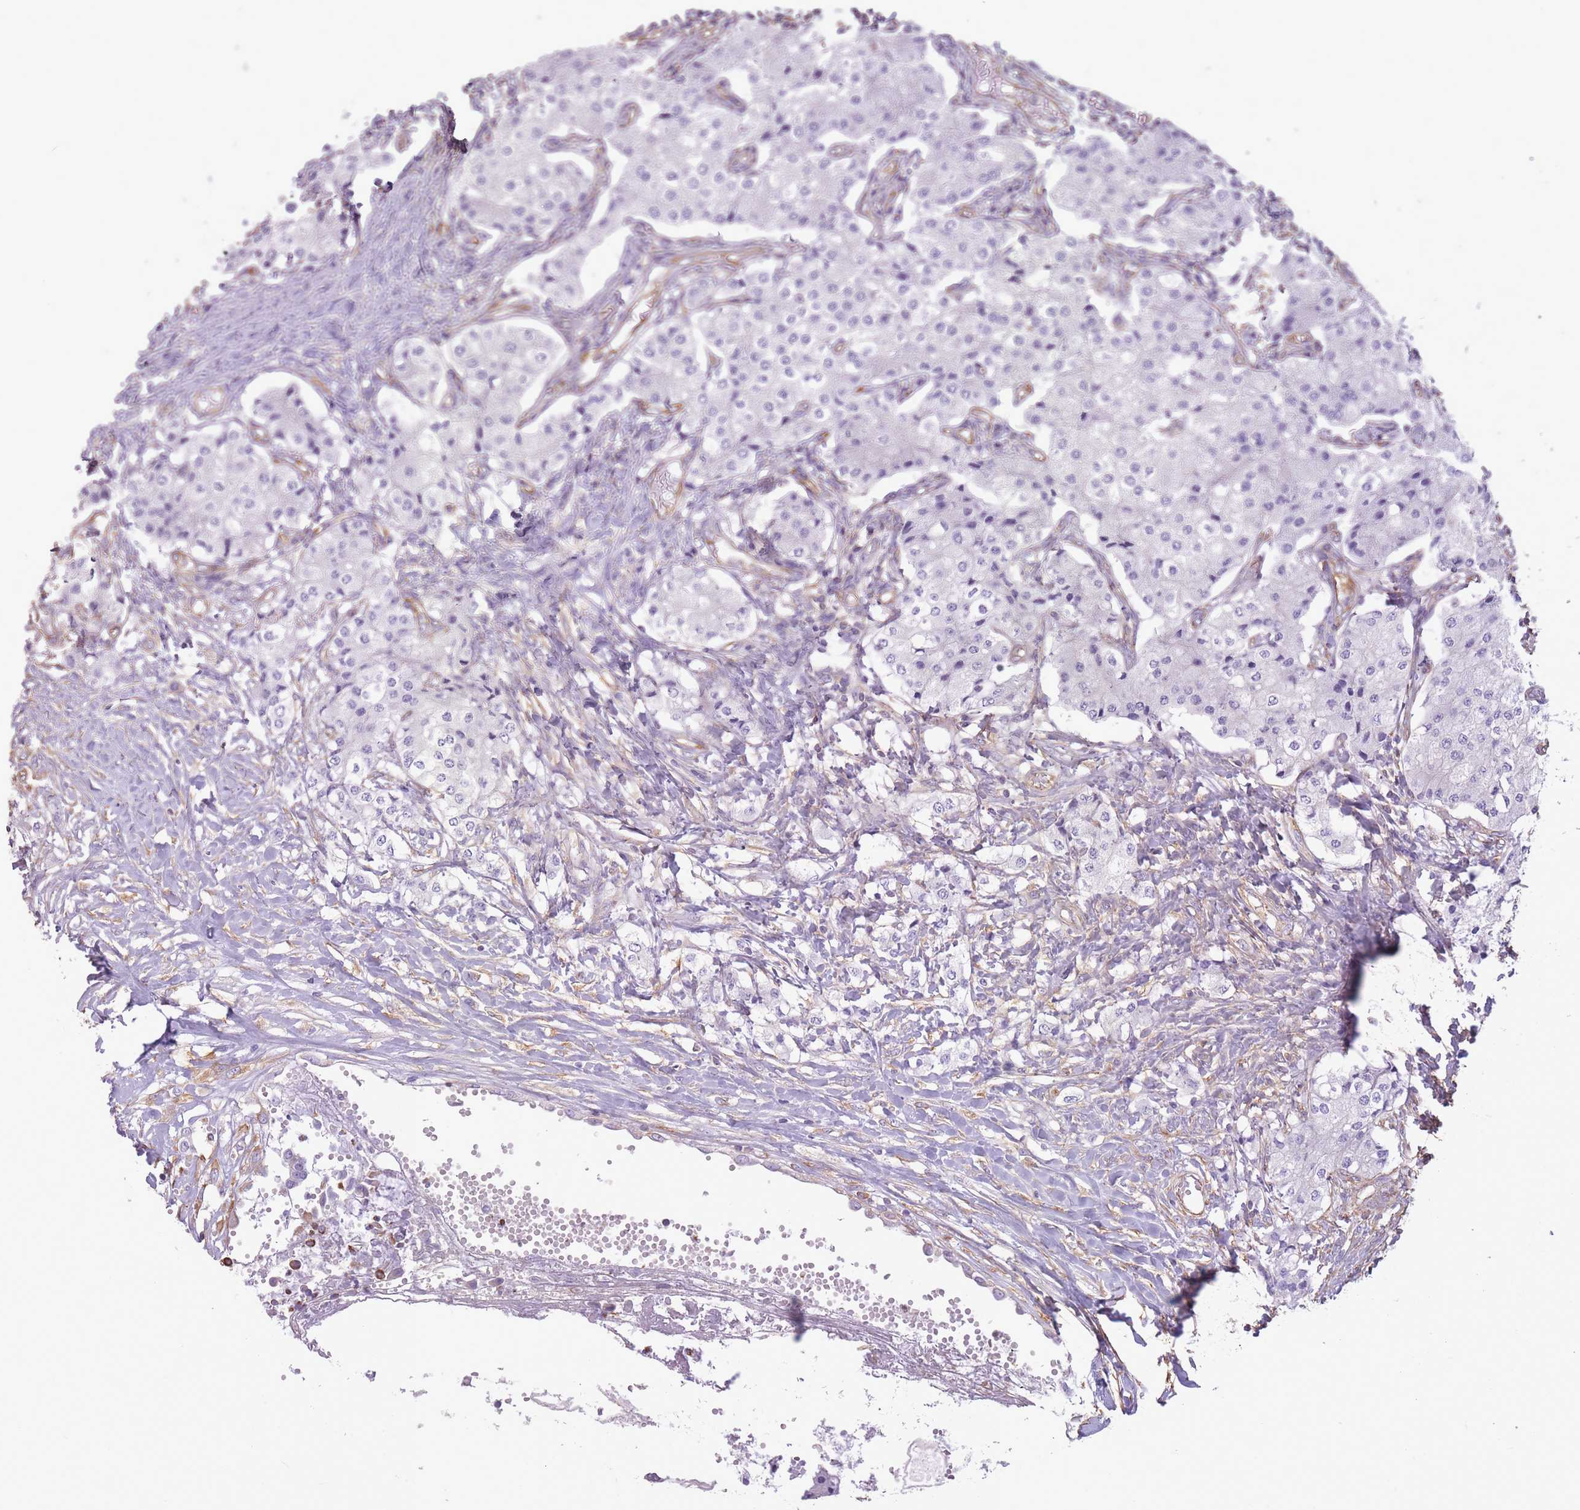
{"staining": {"intensity": "negative", "quantity": "none", "location": "none"}, "tissue": "carcinoid", "cell_type": "Tumor cells", "image_type": "cancer", "snomed": [{"axis": "morphology", "description": "Carcinoid, malignant, NOS"}, {"axis": "topography", "description": "Colon"}], "caption": "Malignant carcinoid was stained to show a protein in brown. There is no significant positivity in tumor cells.", "gene": "ADD1", "patient": {"sex": "female", "age": 52}}